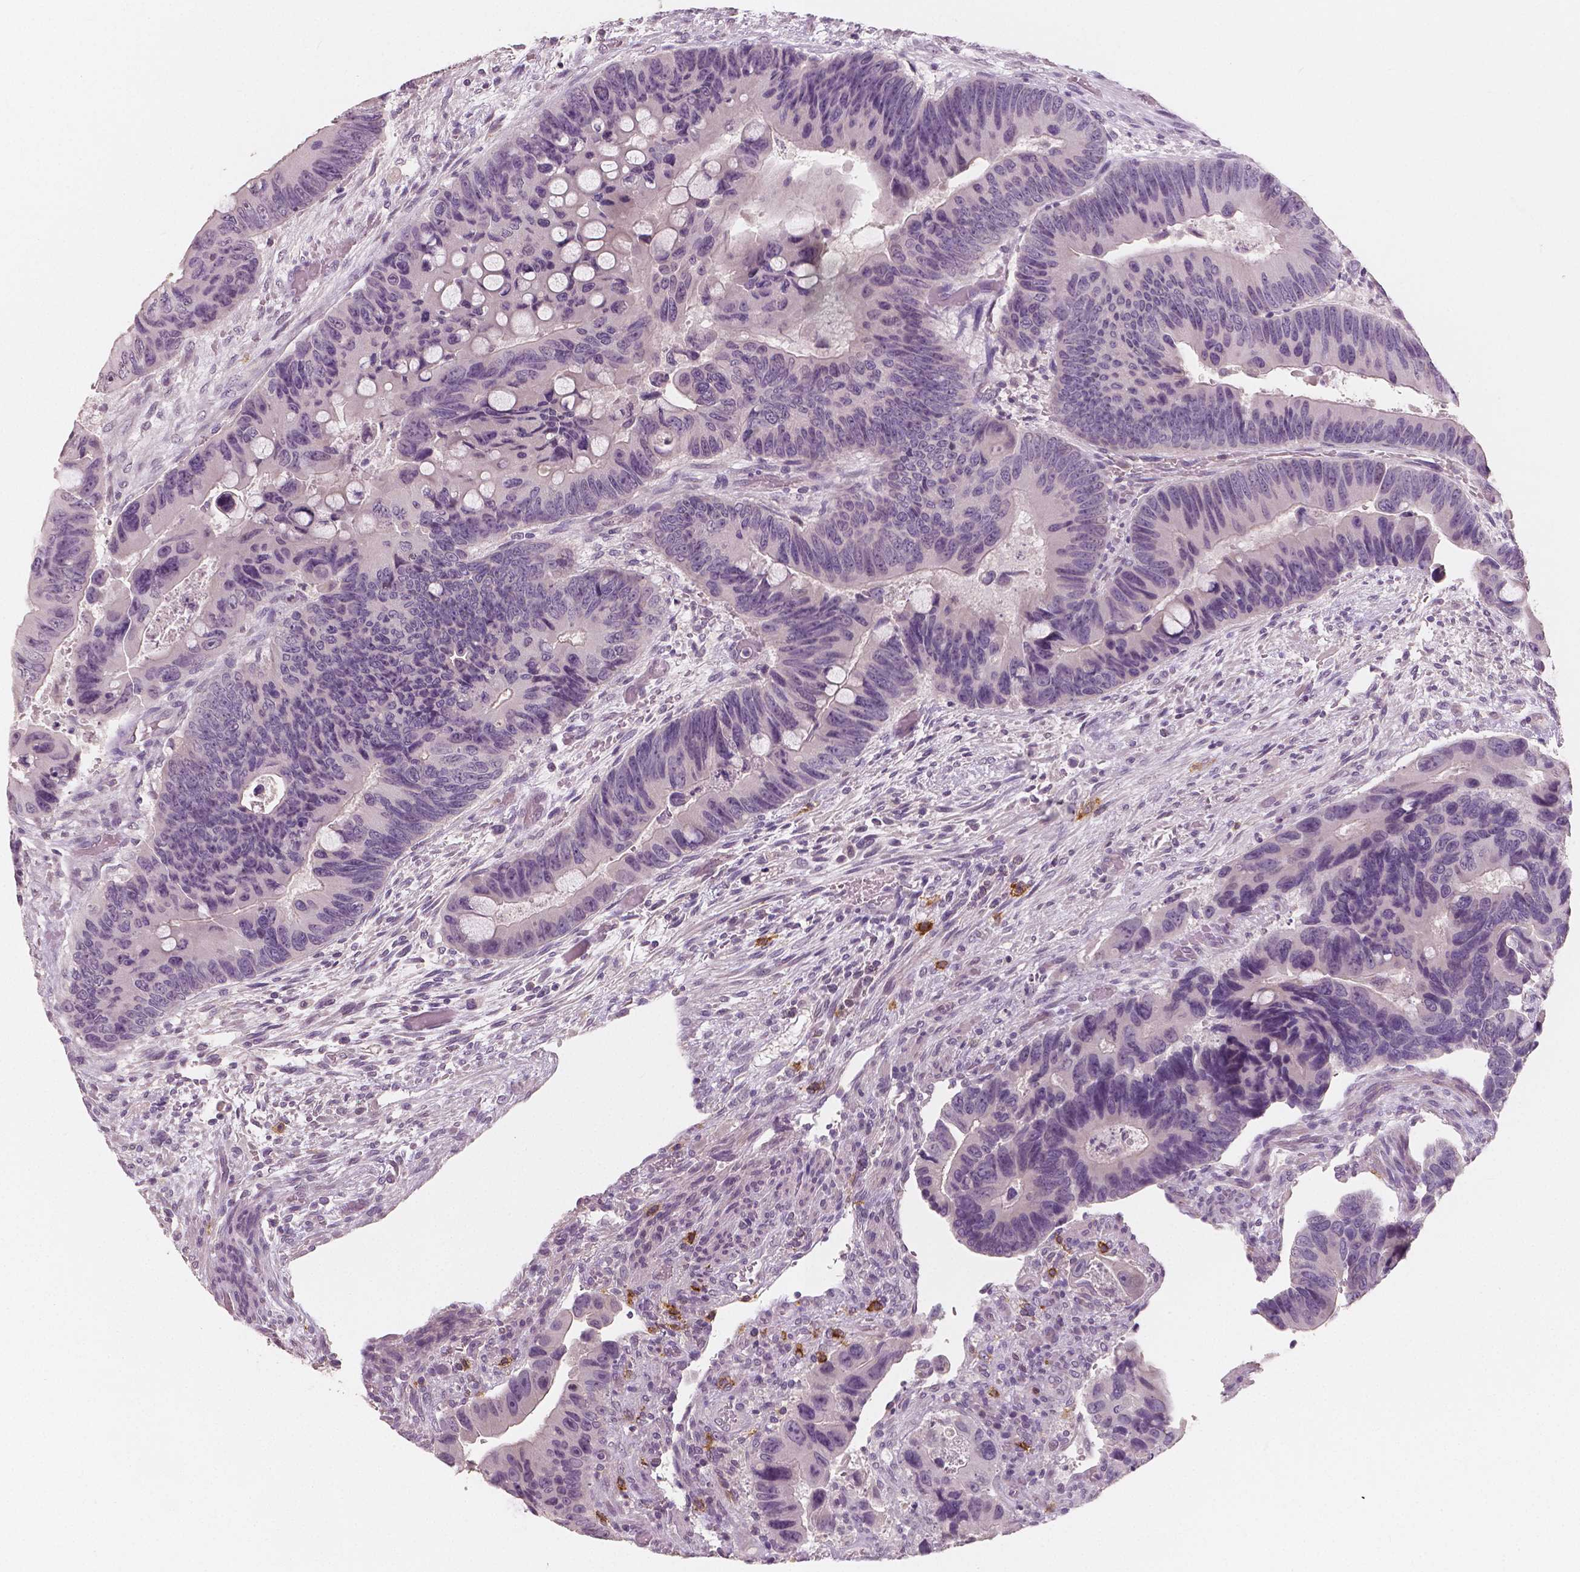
{"staining": {"intensity": "negative", "quantity": "none", "location": "none"}, "tissue": "colorectal cancer", "cell_type": "Tumor cells", "image_type": "cancer", "snomed": [{"axis": "morphology", "description": "Adenocarcinoma, NOS"}, {"axis": "topography", "description": "Rectum"}], "caption": "Immunohistochemical staining of colorectal adenocarcinoma exhibits no significant staining in tumor cells.", "gene": "KIT", "patient": {"sex": "male", "age": 63}}